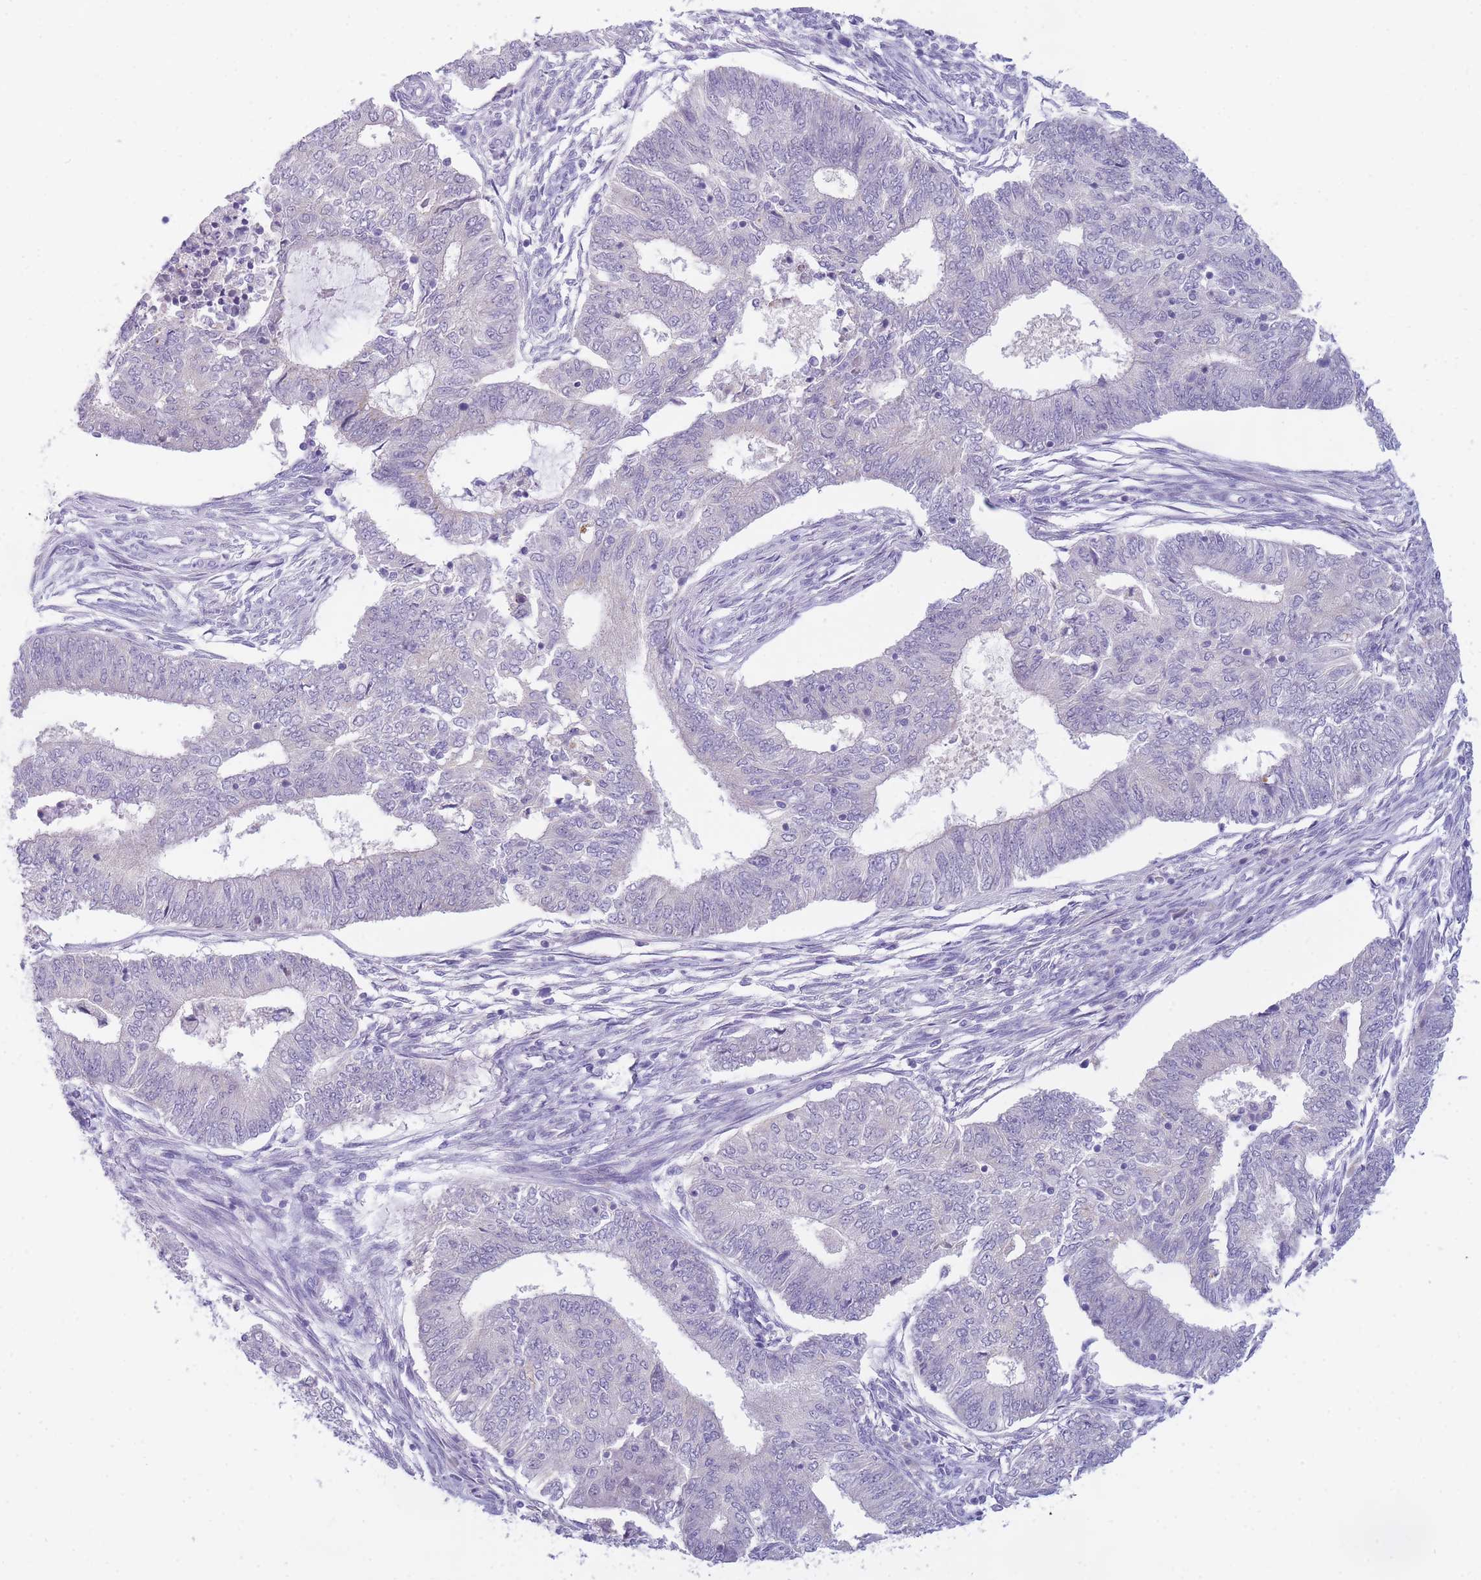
{"staining": {"intensity": "negative", "quantity": "none", "location": "none"}, "tissue": "endometrial cancer", "cell_type": "Tumor cells", "image_type": "cancer", "snomed": [{"axis": "morphology", "description": "Adenocarcinoma, NOS"}, {"axis": "topography", "description": "Endometrium"}], "caption": "A micrograph of human adenocarcinoma (endometrial) is negative for staining in tumor cells.", "gene": "DDX49", "patient": {"sex": "female", "age": 62}}